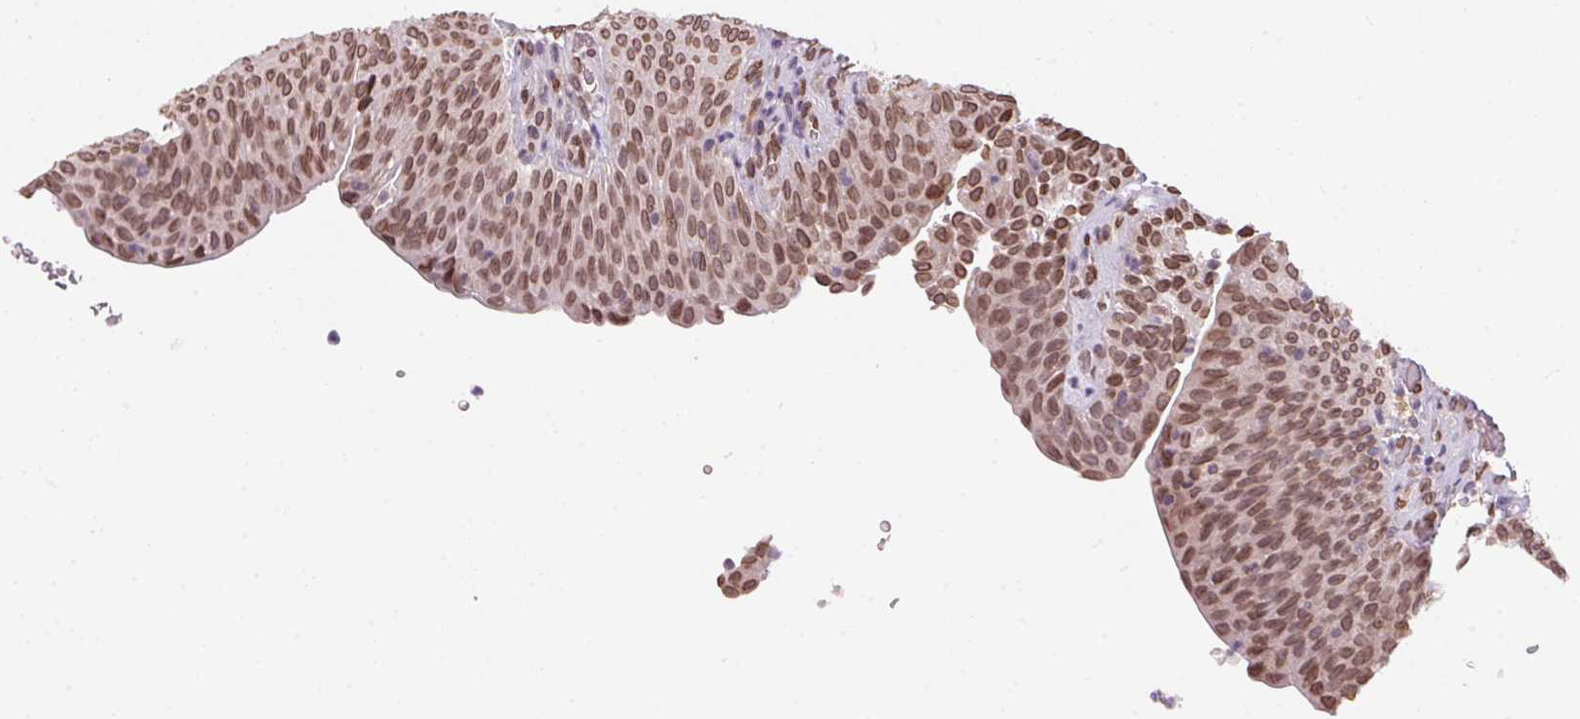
{"staining": {"intensity": "moderate", "quantity": ">75%", "location": "cytoplasmic/membranous,nuclear"}, "tissue": "urinary bladder", "cell_type": "Urothelial cells", "image_type": "normal", "snomed": [{"axis": "morphology", "description": "Normal tissue, NOS"}, {"axis": "topography", "description": "Urinary bladder"}, {"axis": "topography", "description": "Peripheral nerve tissue"}], "caption": "A medium amount of moderate cytoplasmic/membranous,nuclear expression is identified in about >75% of urothelial cells in benign urinary bladder.", "gene": "TMEM175", "patient": {"sex": "male", "age": 66}}